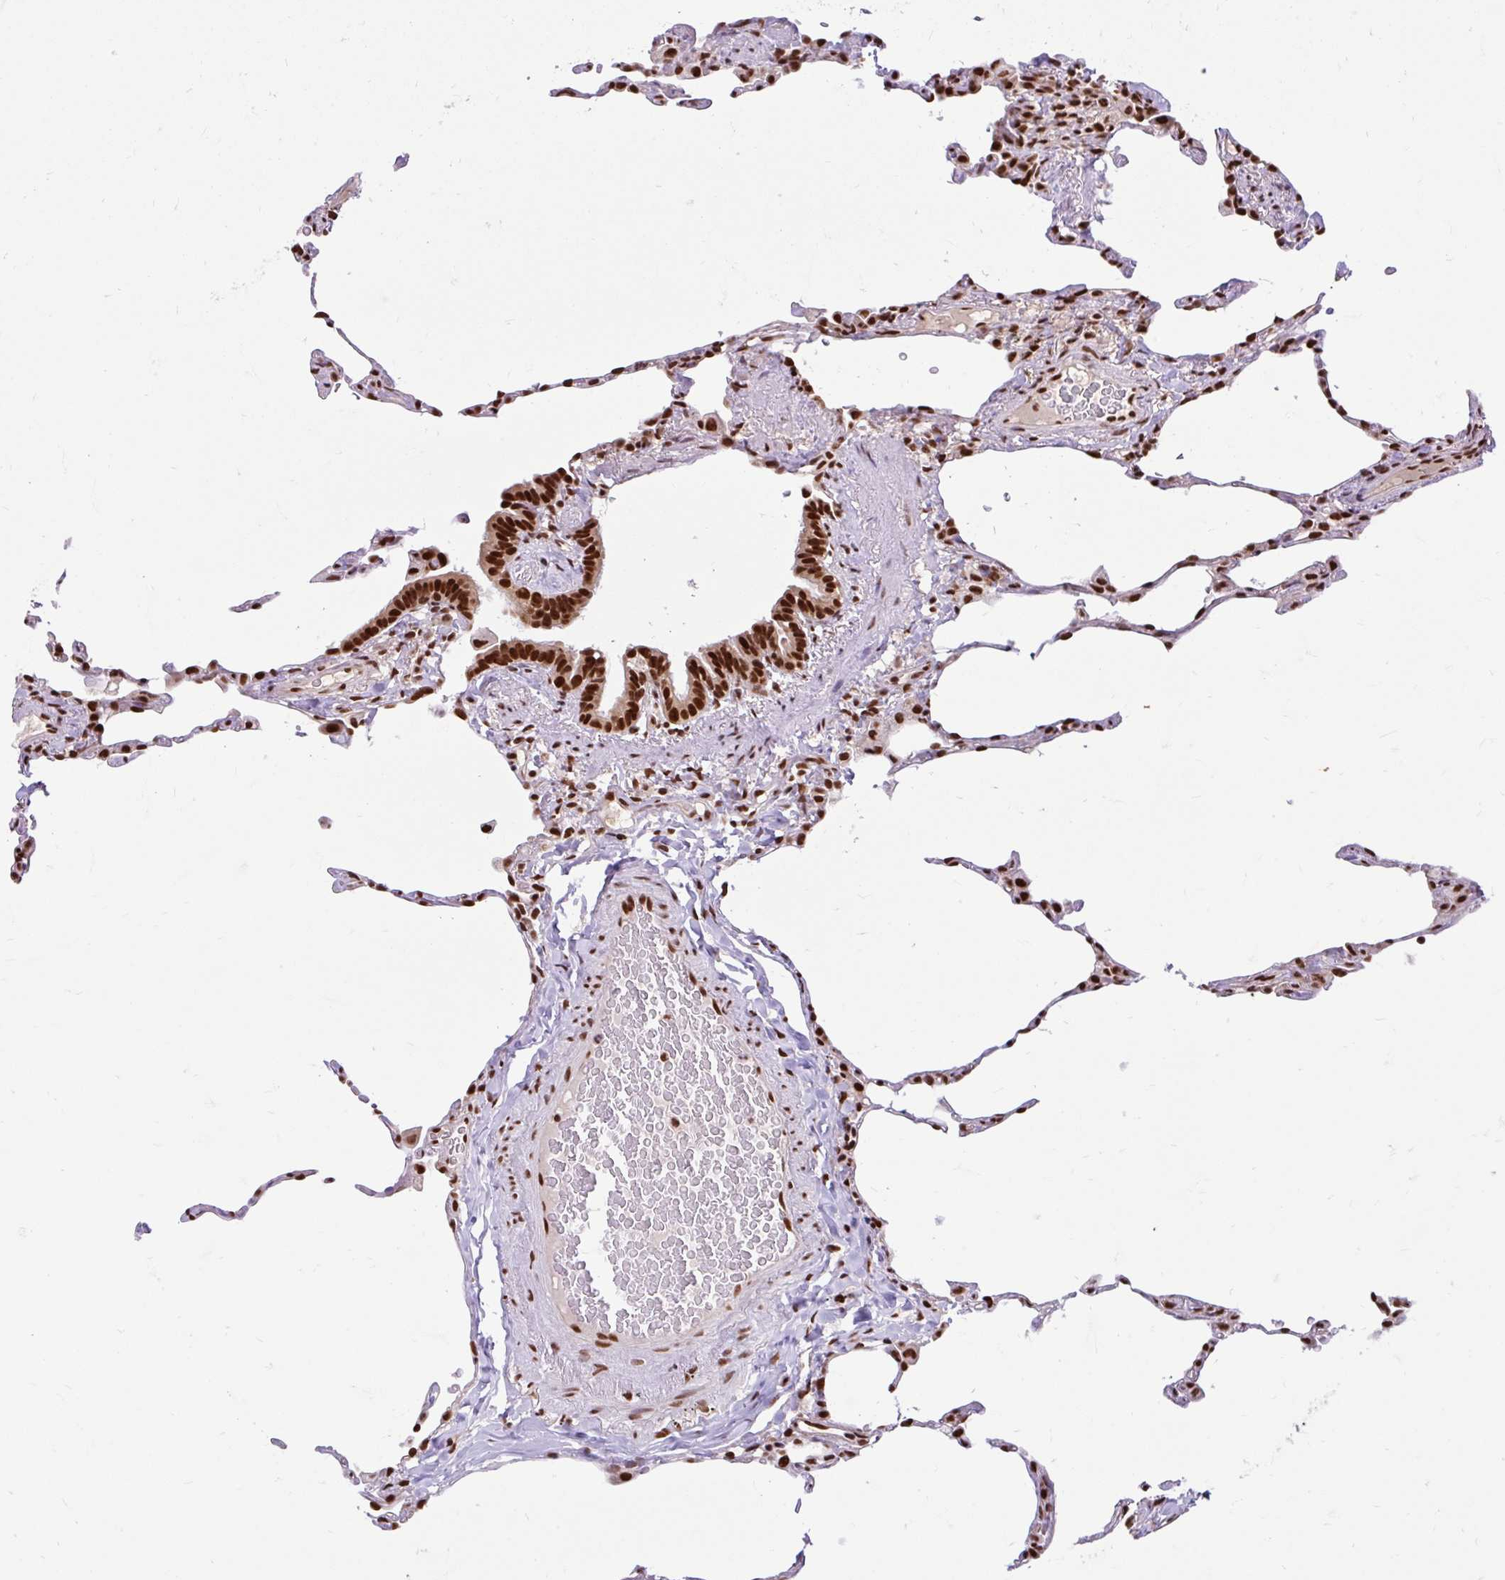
{"staining": {"intensity": "strong", "quantity": "25%-75%", "location": "nuclear"}, "tissue": "lung", "cell_type": "Alveolar cells", "image_type": "normal", "snomed": [{"axis": "morphology", "description": "Normal tissue, NOS"}, {"axis": "topography", "description": "Lung"}], "caption": "Lung stained with DAB (3,3'-diaminobenzidine) immunohistochemistry (IHC) demonstrates high levels of strong nuclear staining in approximately 25%-75% of alveolar cells.", "gene": "ABCA9", "patient": {"sex": "female", "age": 57}}